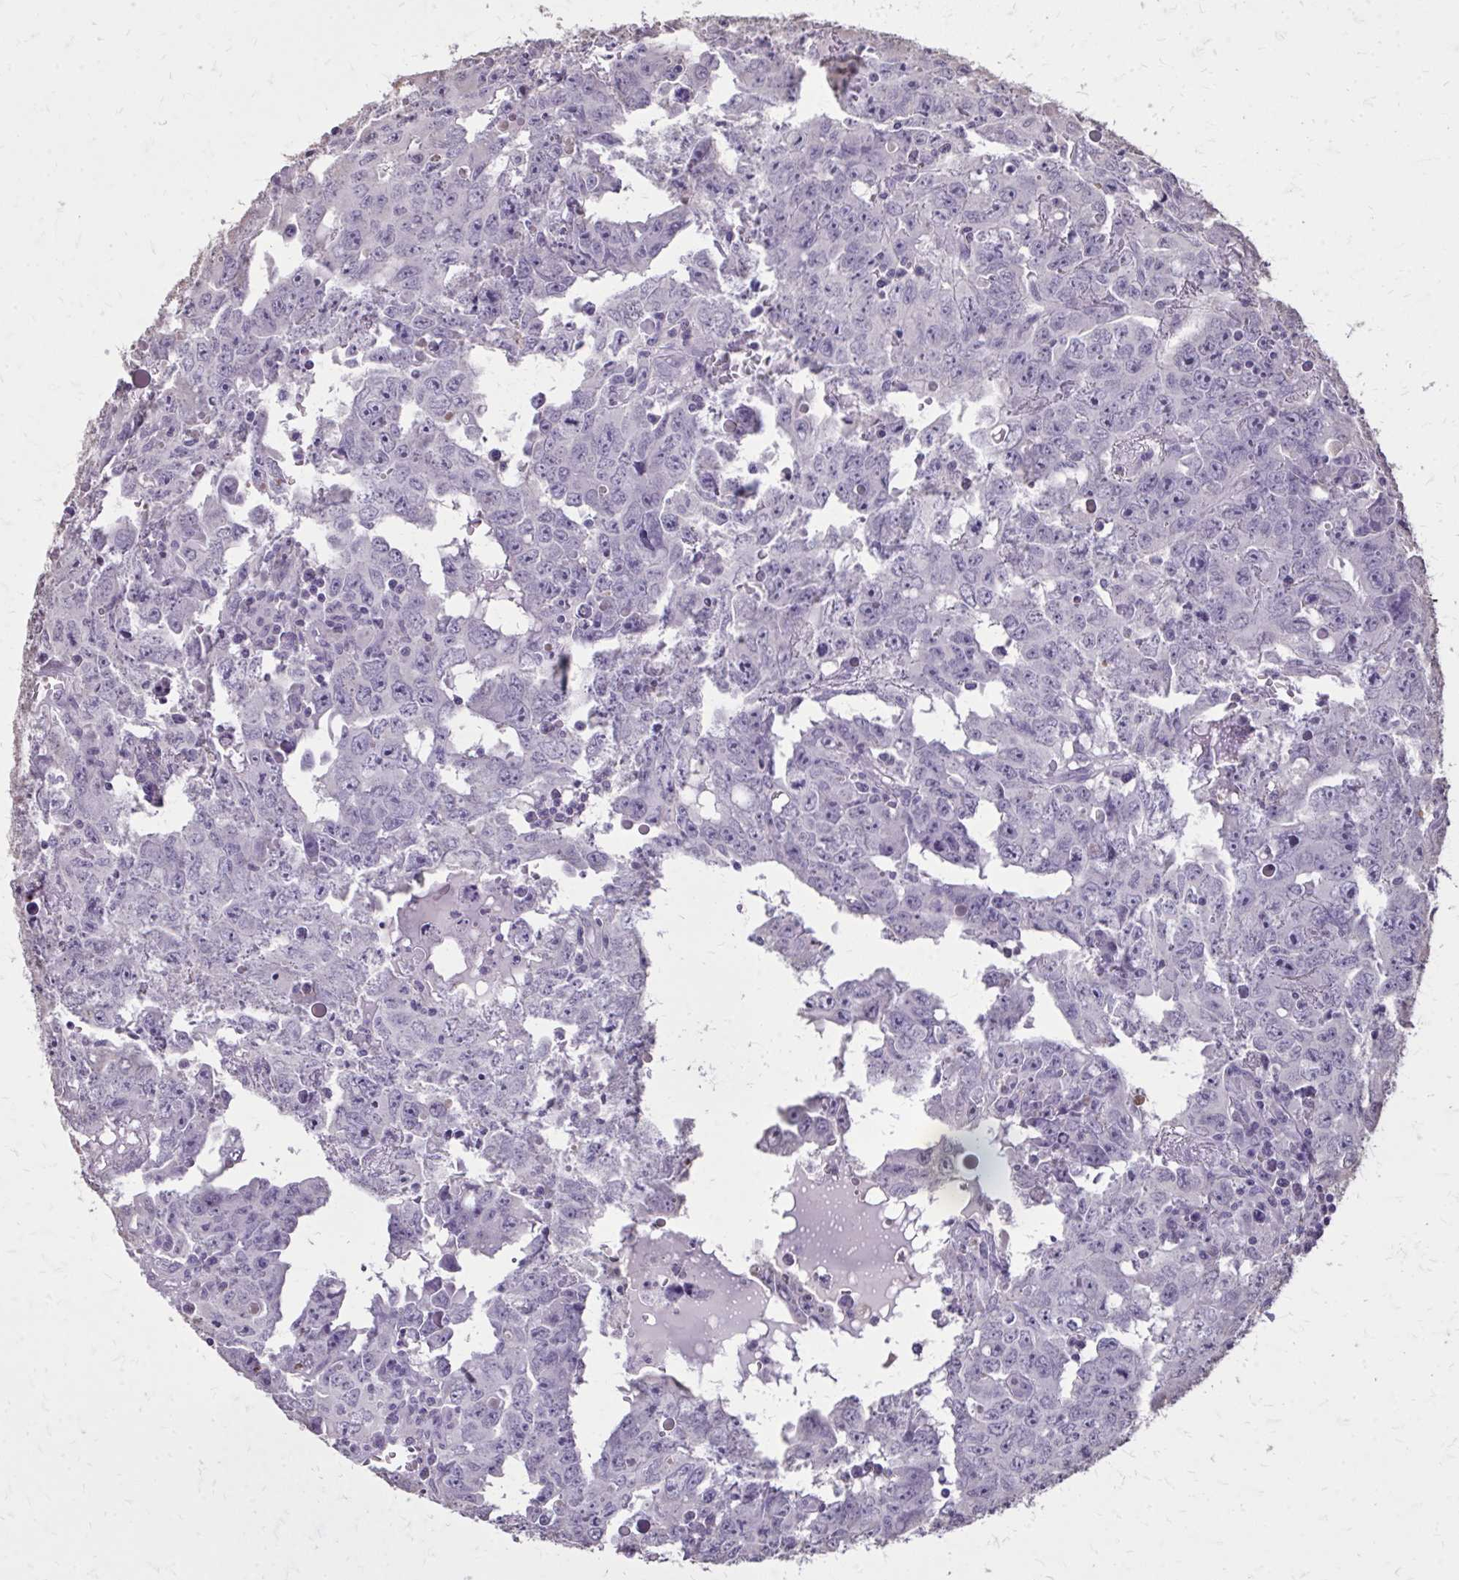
{"staining": {"intensity": "negative", "quantity": "none", "location": "none"}, "tissue": "testis cancer", "cell_type": "Tumor cells", "image_type": "cancer", "snomed": [{"axis": "morphology", "description": "Carcinoma, Embryonal, NOS"}, {"axis": "topography", "description": "Testis"}], "caption": "Tumor cells are negative for brown protein staining in testis embryonal carcinoma. (Brightfield microscopy of DAB (3,3'-diaminobenzidine) immunohistochemistry (IHC) at high magnification).", "gene": "AKAP5", "patient": {"sex": "male", "age": 22}}